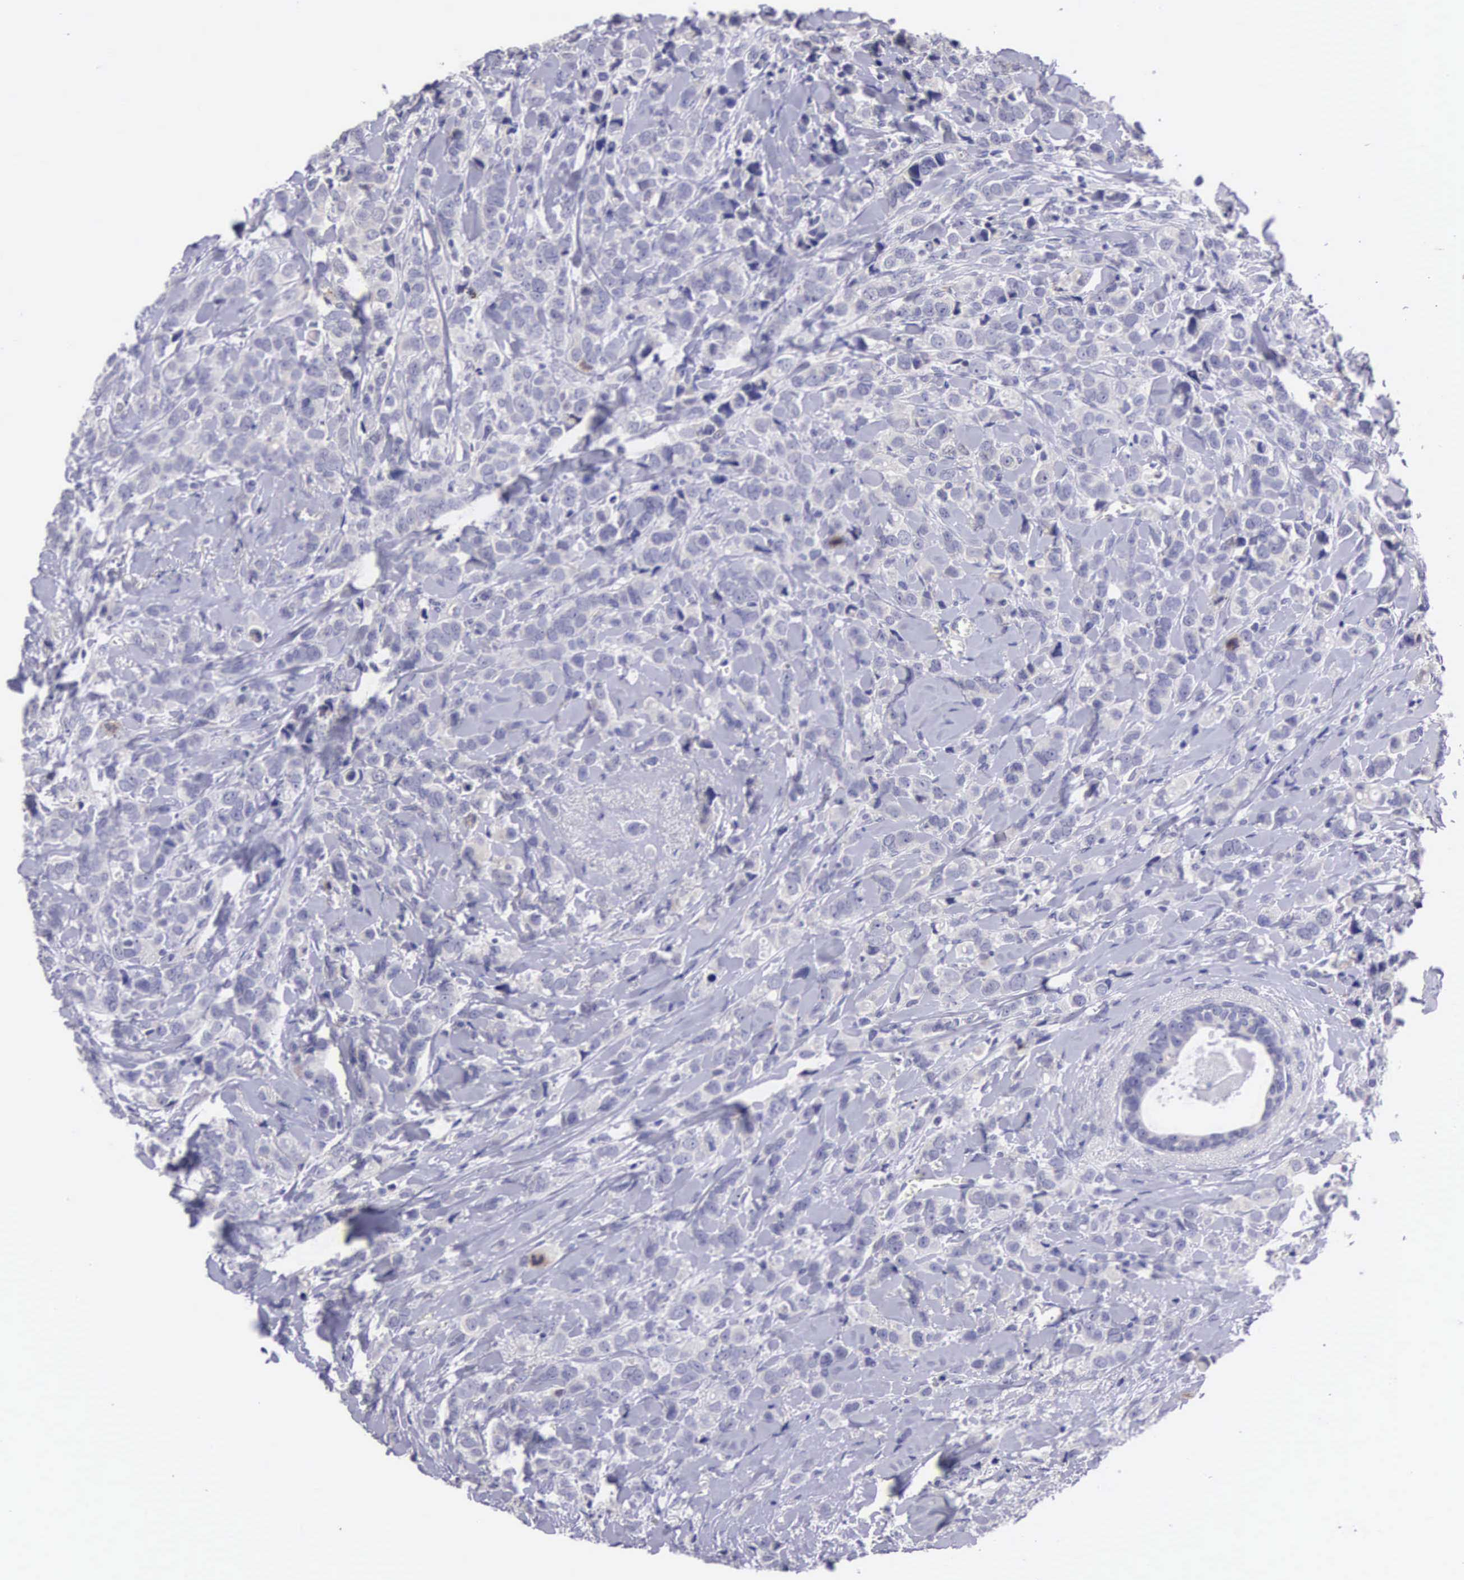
{"staining": {"intensity": "weak", "quantity": "<25%", "location": "cytoplasmic/membranous"}, "tissue": "breast cancer", "cell_type": "Tumor cells", "image_type": "cancer", "snomed": [{"axis": "morphology", "description": "Lobular carcinoma"}, {"axis": "topography", "description": "Breast"}], "caption": "This is an immunohistochemistry (IHC) image of human lobular carcinoma (breast). There is no expression in tumor cells.", "gene": "ARG2", "patient": {"sex": "female", "age": 57}}